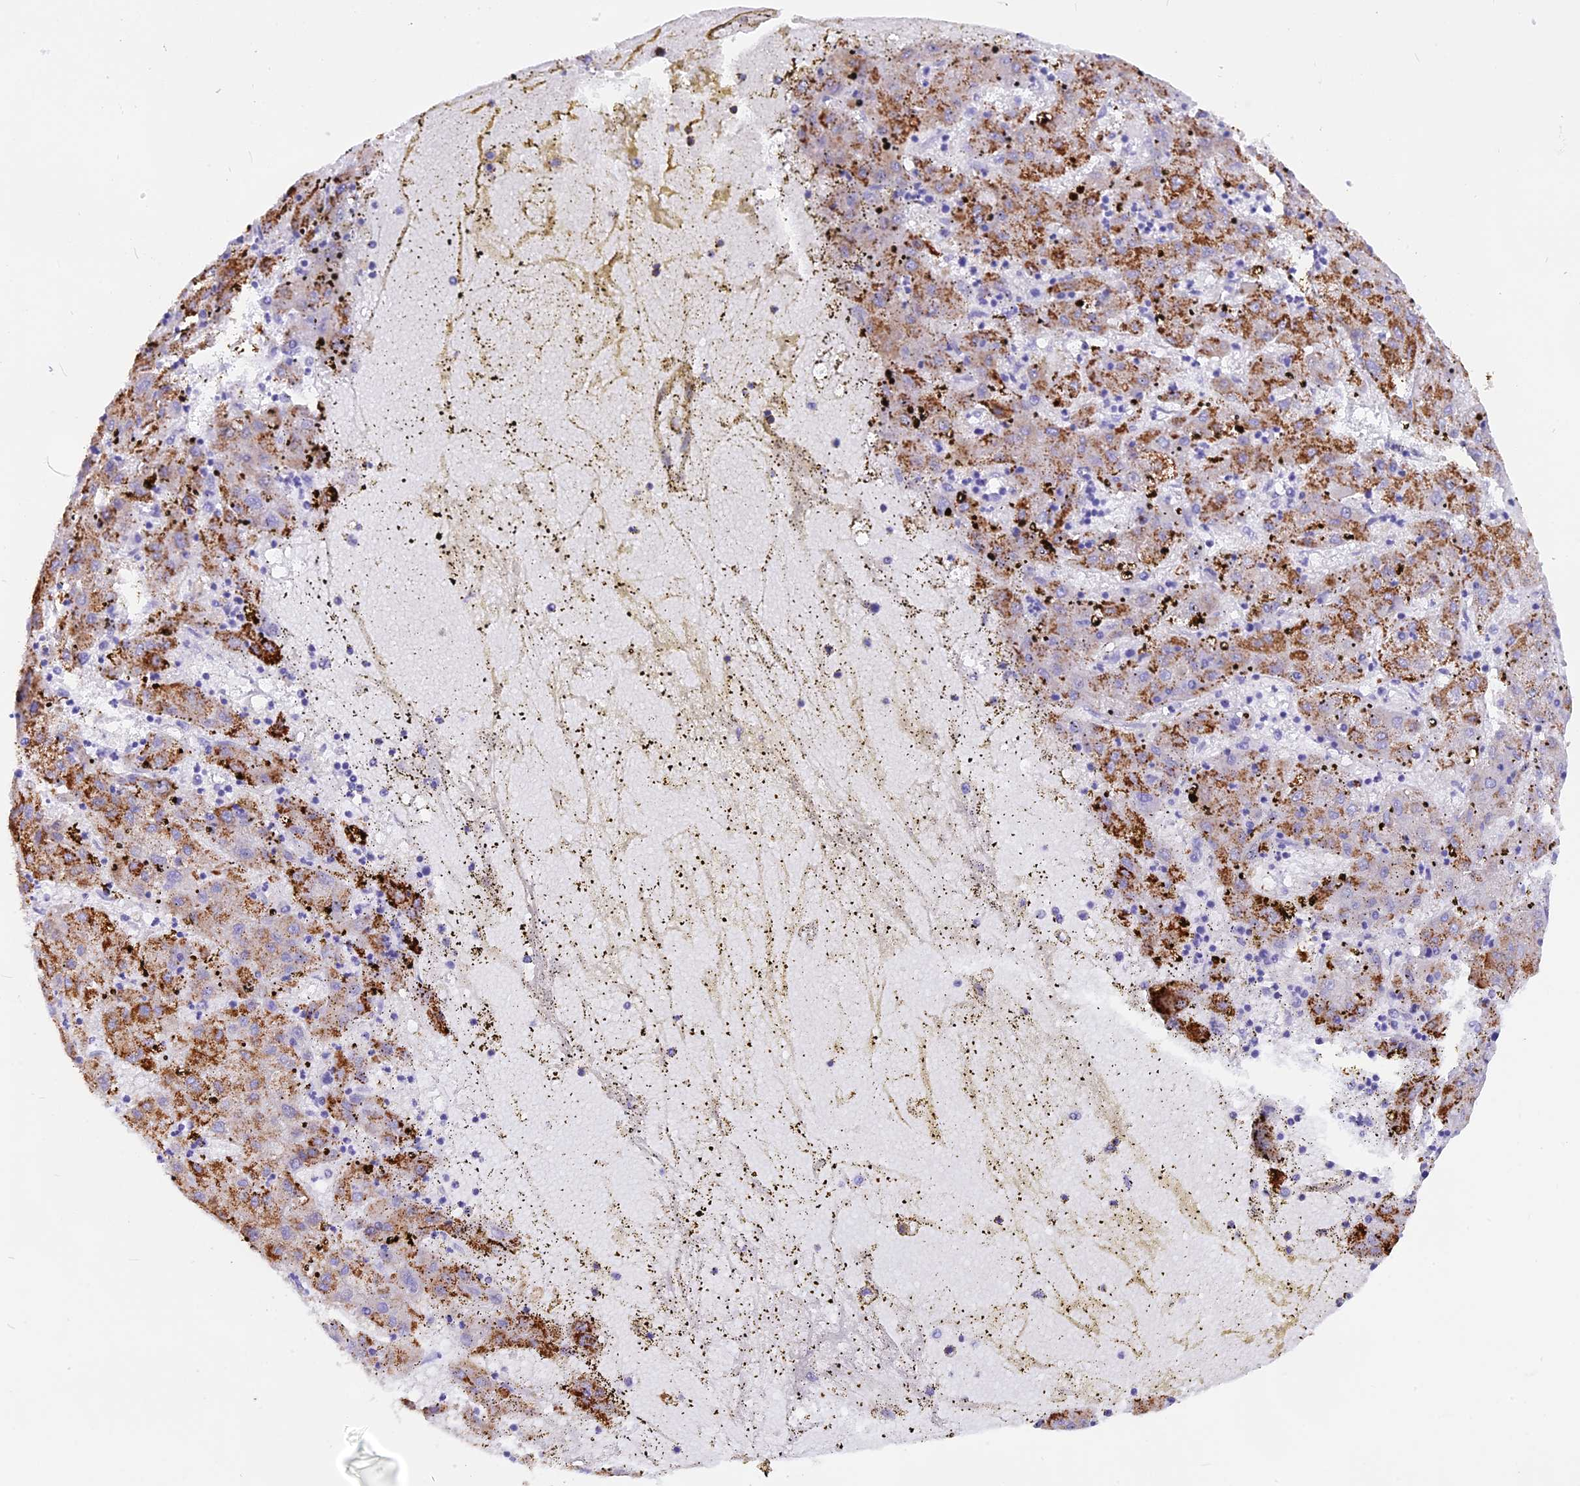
{"staining": {"intensity": "strong", "quantity": "25%-75%", "location": "cytoplasmic/membranous"}, "tissue": "liver cancer", "cell_type": "Tumor cells", "image_type": "cancer", "snomed": [{"axis": "morphology", "description": "Carcinoma, Hepatocellular, NOS"}, {"axis": "topography", "description": "Liver"}], "caption": "Liver cancer (hepatocellular carcinoma) was stained to show a protein in brown. There is high levels of strong cytoplasmic/membranous positivity in about 25%-75% of tumor cells. Ihc stains the protein of interest in brown and the nuclei are stained blue.", "gene": "ISCA1", "patient": {"sex": "male", "age": 72}}